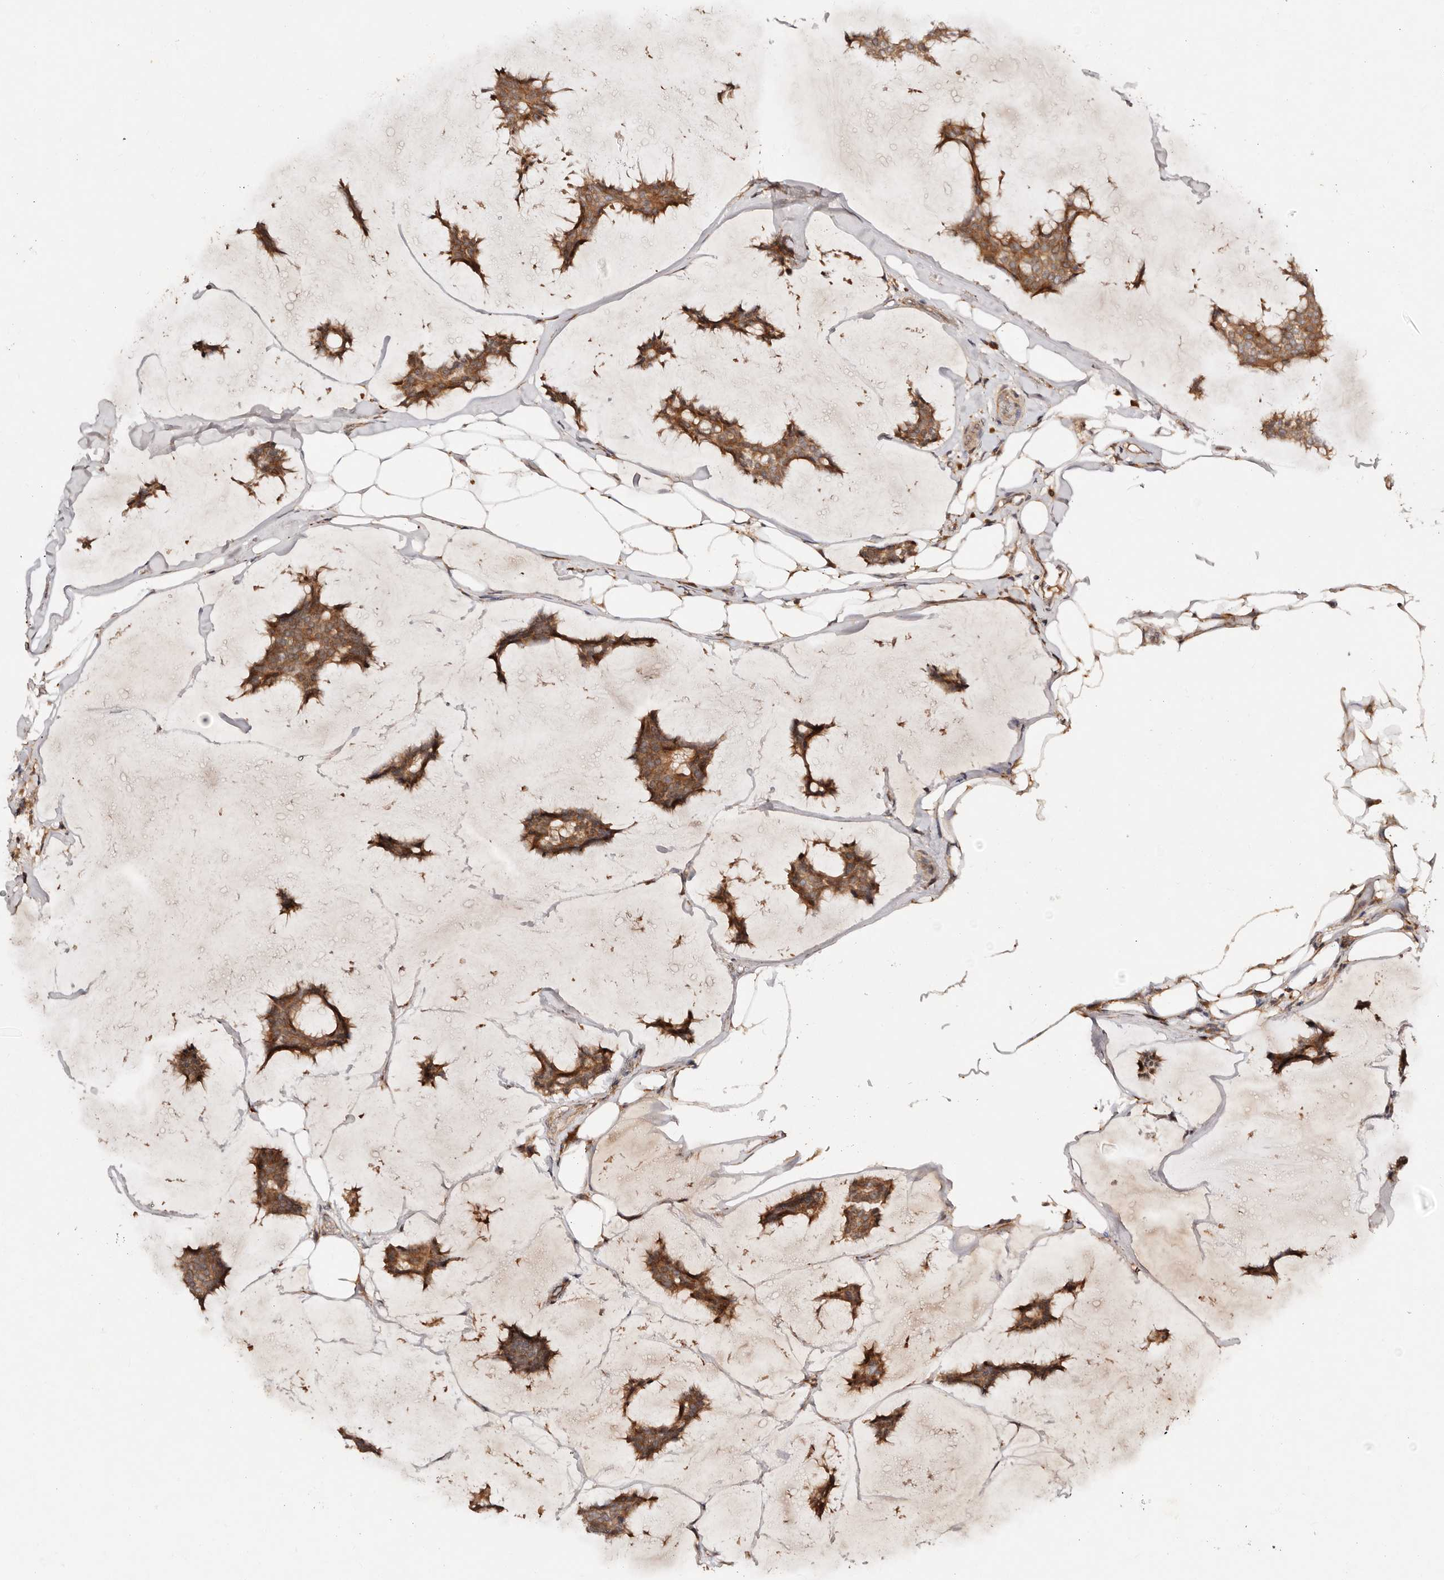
{"staining": {"intensity": "moderate", "quantity": ">75%", "location": "cytoplasmic/membranous"}, "tissue": "breast cancer", "cell_type": "Tumor cells", "image_type": "cancer", "snomed": [{"axis": "morphology", "description": "Duct carcinoma"}, {"axis": "topography", "description": "Breast"}], "caption": "Moderate cytoplasmic/membranous positivity for a protein is appreciated in about >75% of tumor cells of breast cancer using immunohistochemistry.", "gene": "DENND11", "patient": {"sex": "female", "age": 93}}